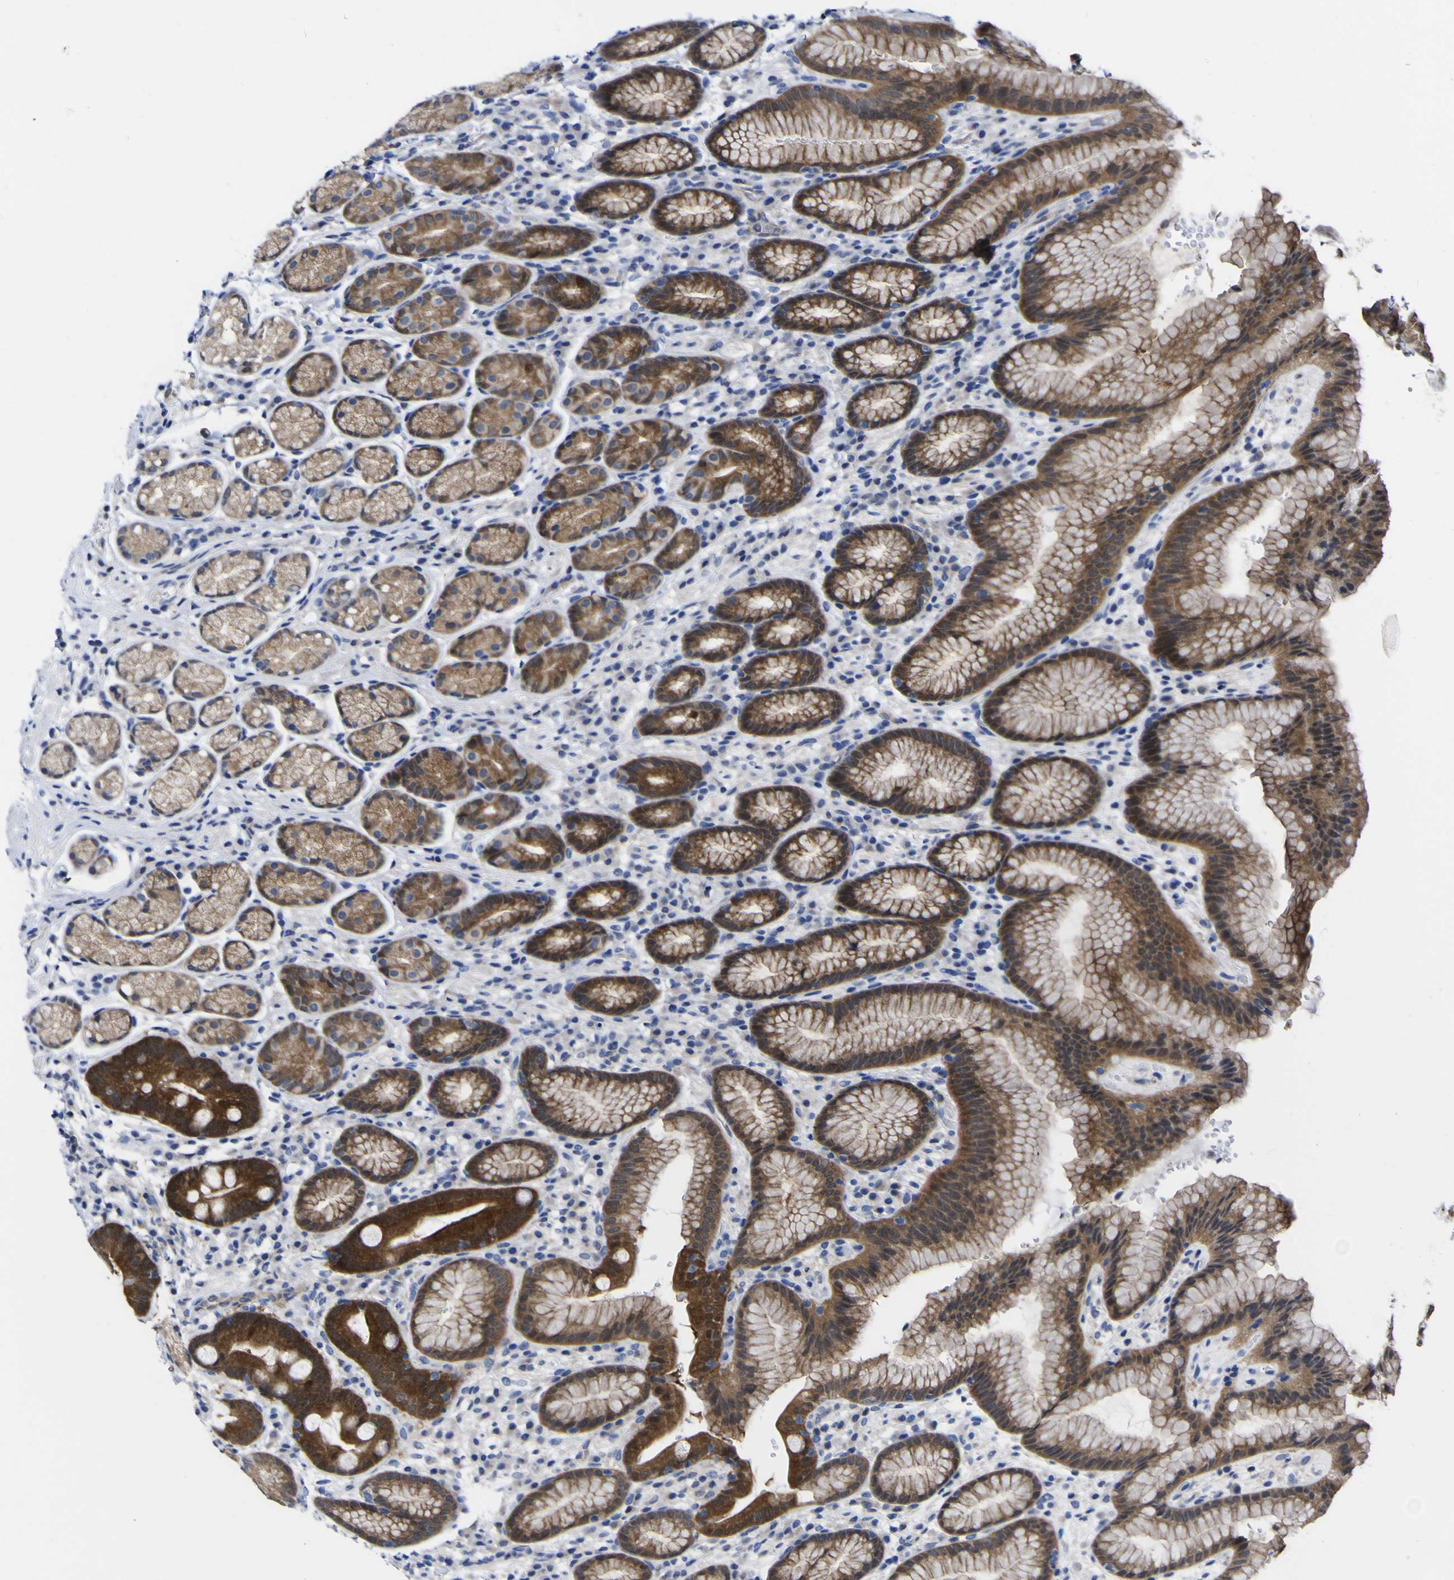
{"staining": {"intensity": "strong", "quantity": ">75%", "location": "cytoplasmic/membranous"}, "tissue": "stomach", "cell_type": "Glandular cells", "image_type": "normal", "snomed": [{"axis": "morphology", "description": "Normal tissue, NOS"}, {"axis": "topography", "description": "Stomach, lower"}], "caption": "This photomicrograph displays IHC staining of unremarkable human stomach, with high strong cytoplasmic/membranous positivity in about >75% of glandular cells.", "gene": "CASP6", "patient": {"sex": "male", "age": 52}}